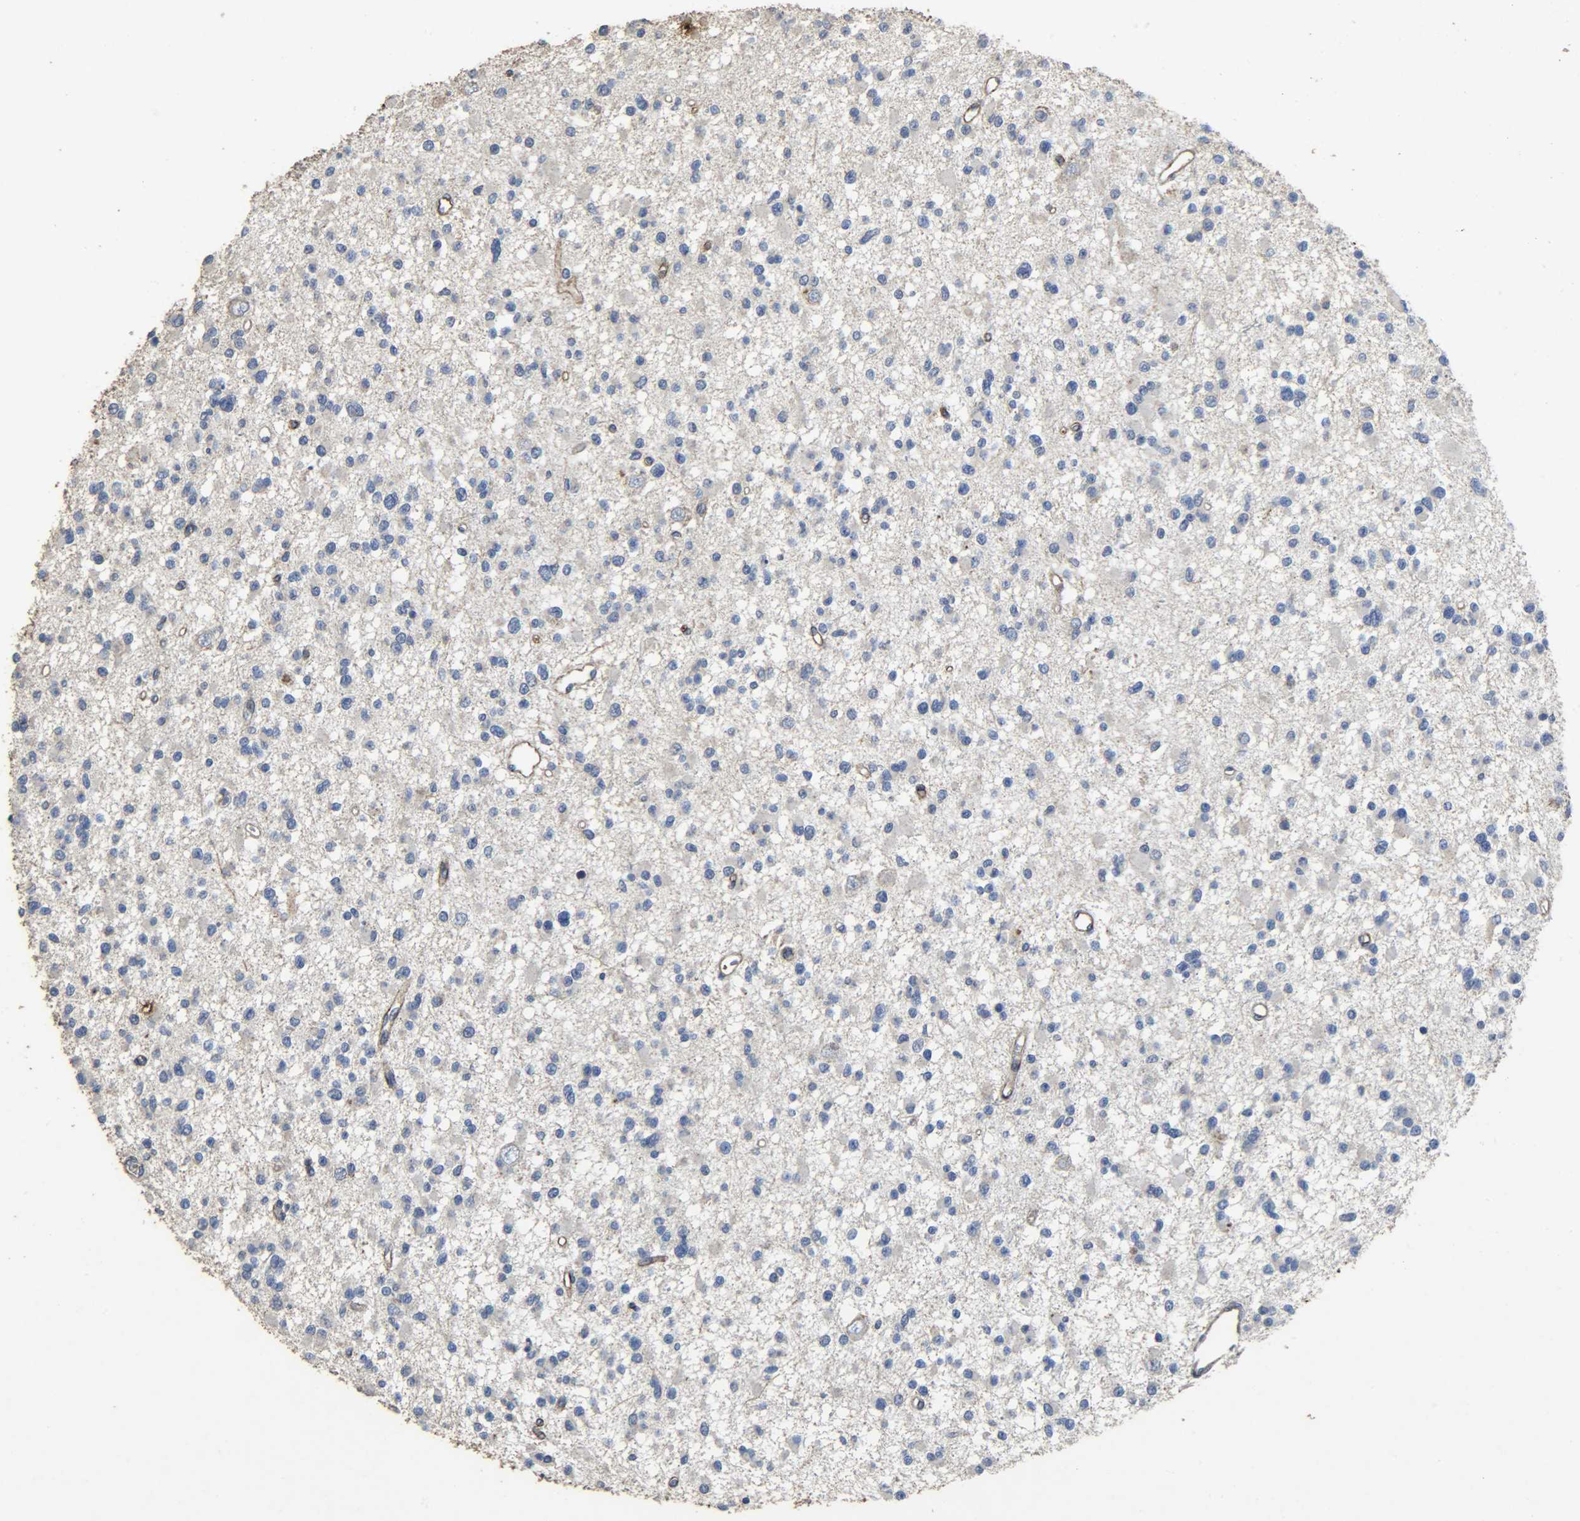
{"staining": {"intensity": "negative", "quantity": "none", "location": "none"}, "tissue": "glioma", "cell_type": "Tumor cells", "image_type": "cancer", "snomed": [{"axis": "morphology", "description": "Glioma, malignant, Low grade"}, {"axis": "topography", "description": "Brain"}], "caption": "Immunohistochemistry micrograph of neoplastic tissue: human glioma stained with DAB (3,3'-diaminobenzidine) demonstrates no significant protein positivity in tumor cells. The staining is performed using DAB brown chromogen with nuclei counter-stained in using hematoxylin.", "gene": "TPM4", "patient": {"sex": "female", "age": 22}}